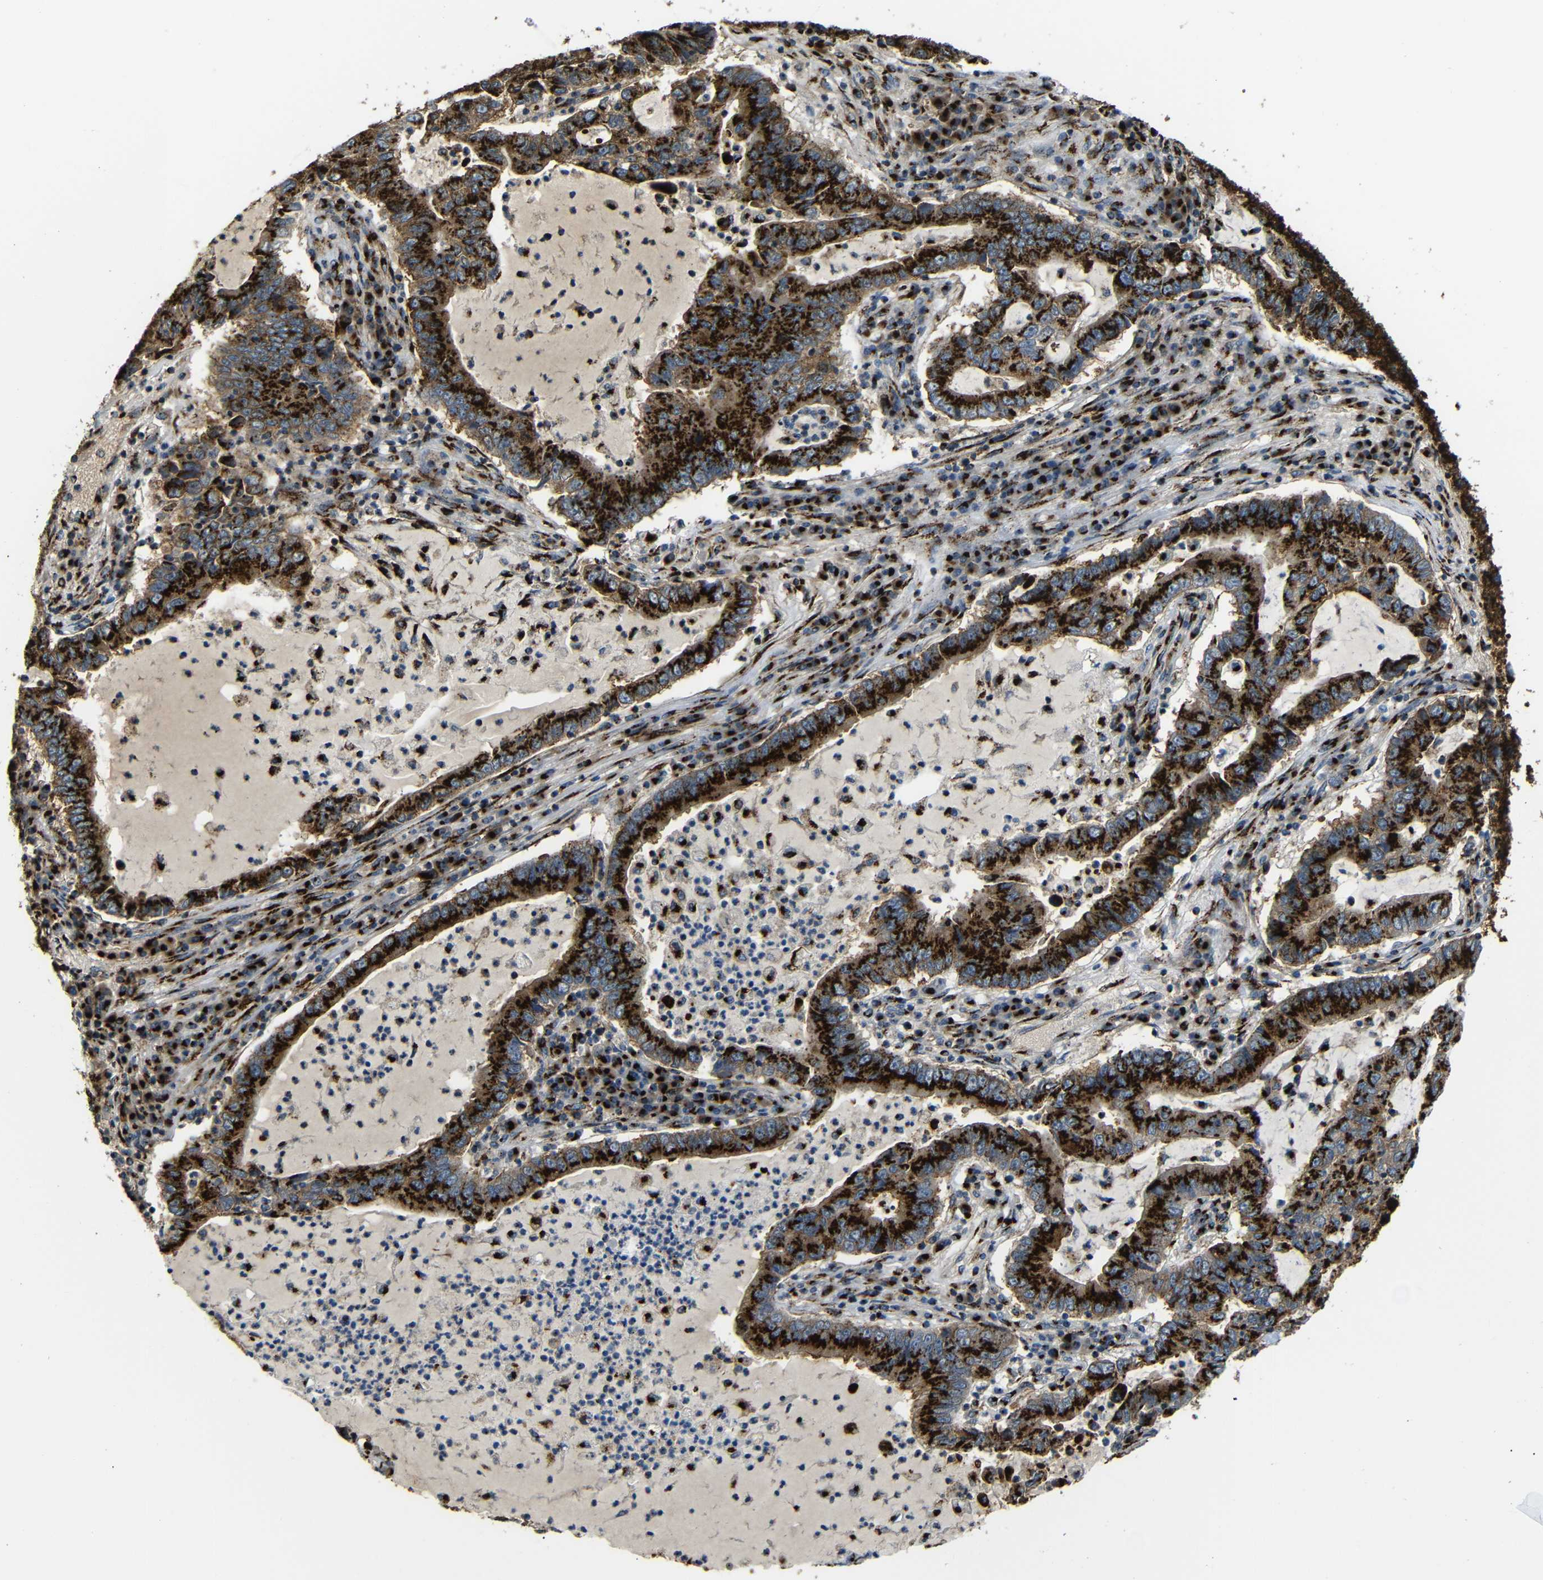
{"staining": {"intensity": "strong", "quantity": ">75%", "location": "cytoplasmic/membranous"}, "tissue": "lung cancer", "cell_type": "Tumor cells", "image_type": "cancer", "snomed": [{"axis": "morphology", "description": "Adenocarcinoma, NOS"}, {"axis": "topography", "description": "Lung"}], "caption": "Adenocarcinoma (lung) stained with a protein marker displays strong staining in tumor cells.", "gene": "TGOLN2", "patient": {"sex": "female", "age": 51}}